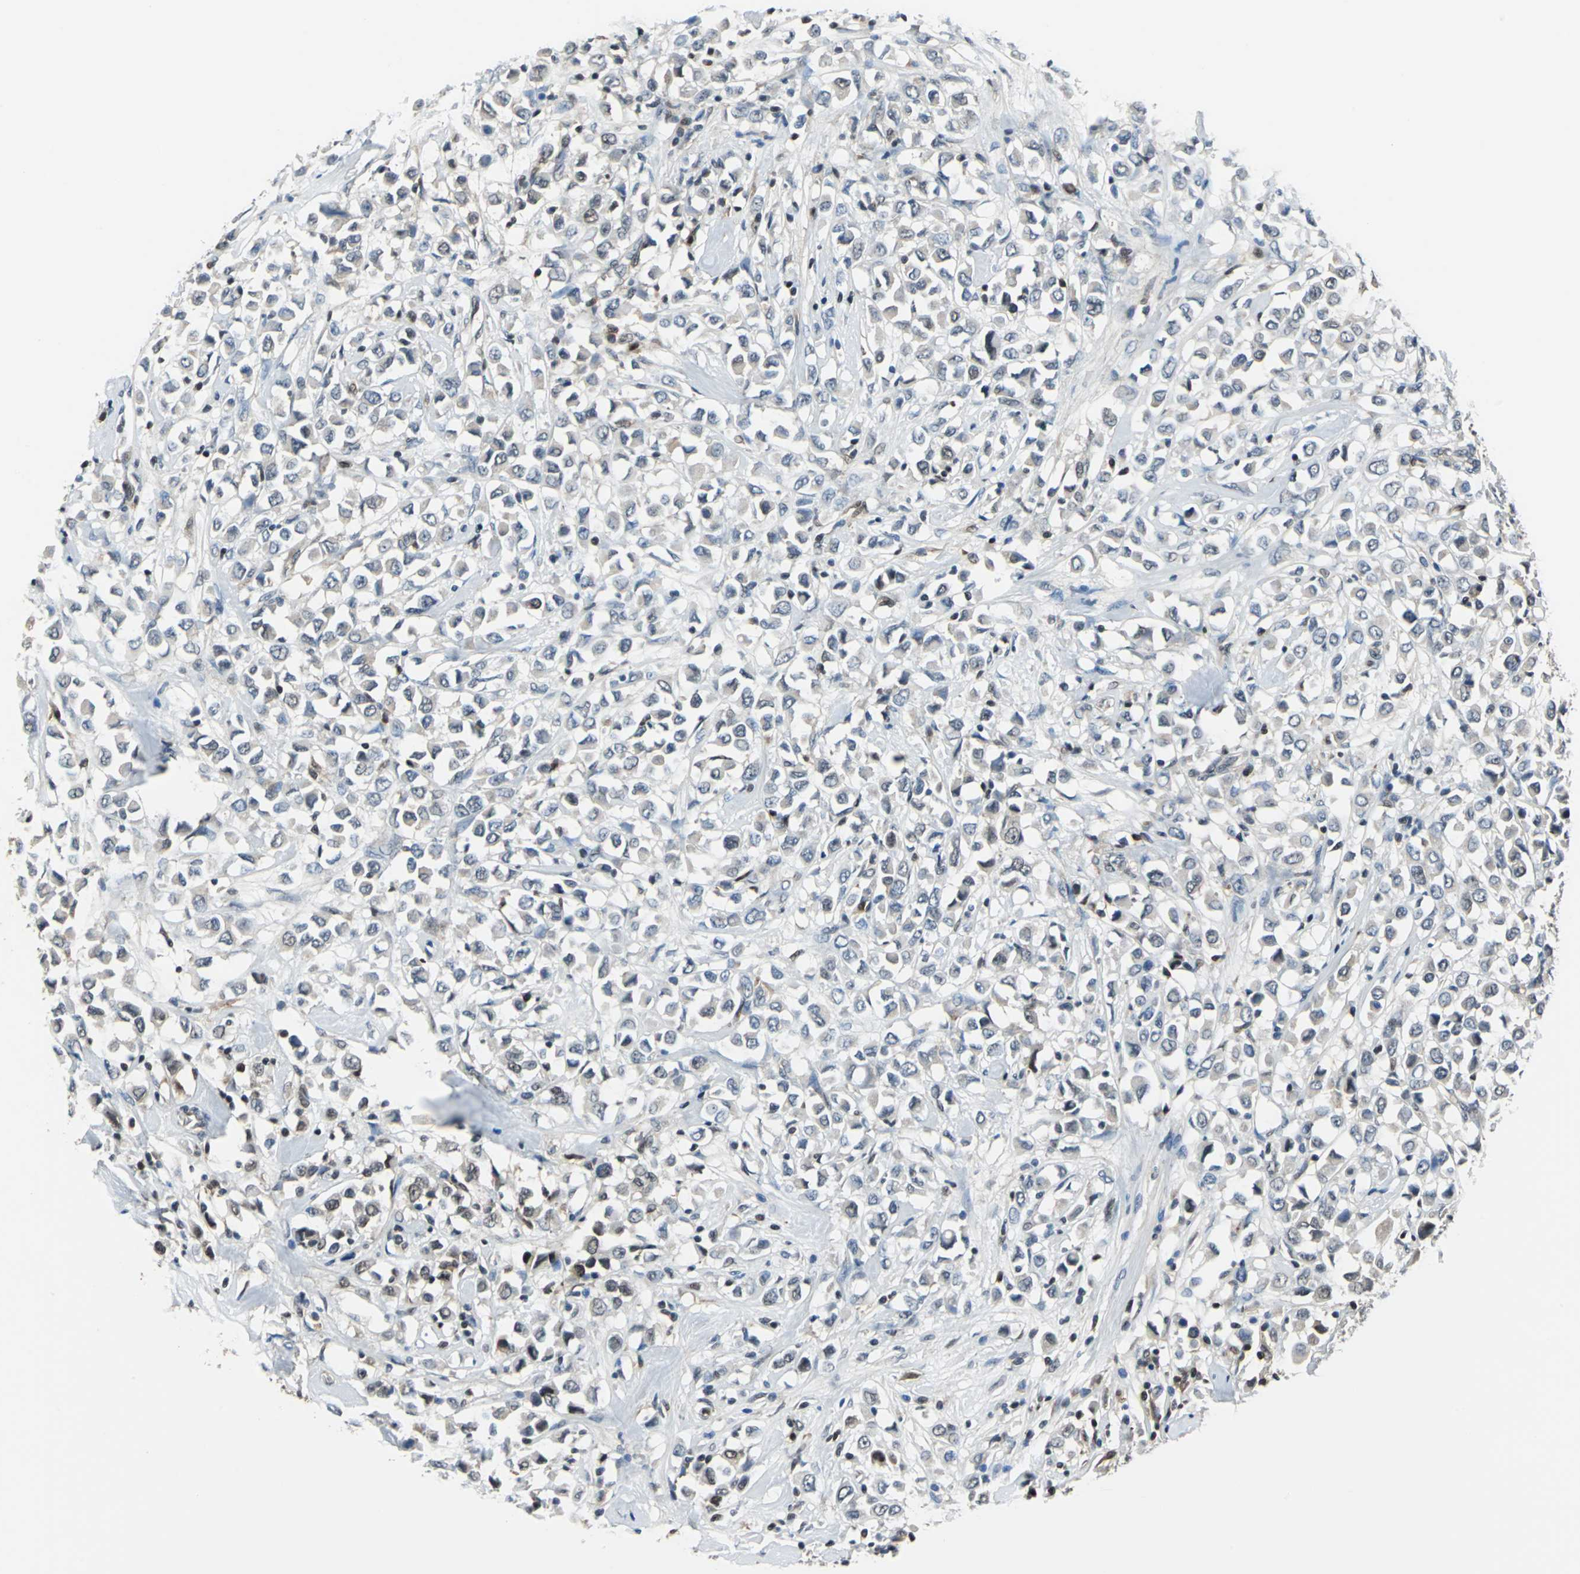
{"staining": {"intensity": "weak", "quantity": "25%-75%", "location": "cytoplasmic/membranous,nuclear"}, "tissue": "breast cancer", "cell_type": "Tumor cells", "image_type": "cancer", "snomed": [{"axis": "morphology", "description": "Duct carcinoma"}, {"axis": "topography", "description": "Breast"}], "caption": "High-power microscopy captured an IHC image of breast infiltrating ductal carcinoma, revealing weak cytoplasmic/membranous and nuclear staining in approximately 25%-75% of tumor cells.", "gene": "PSME1", "patient": {"sex": "female", "age": 61}}